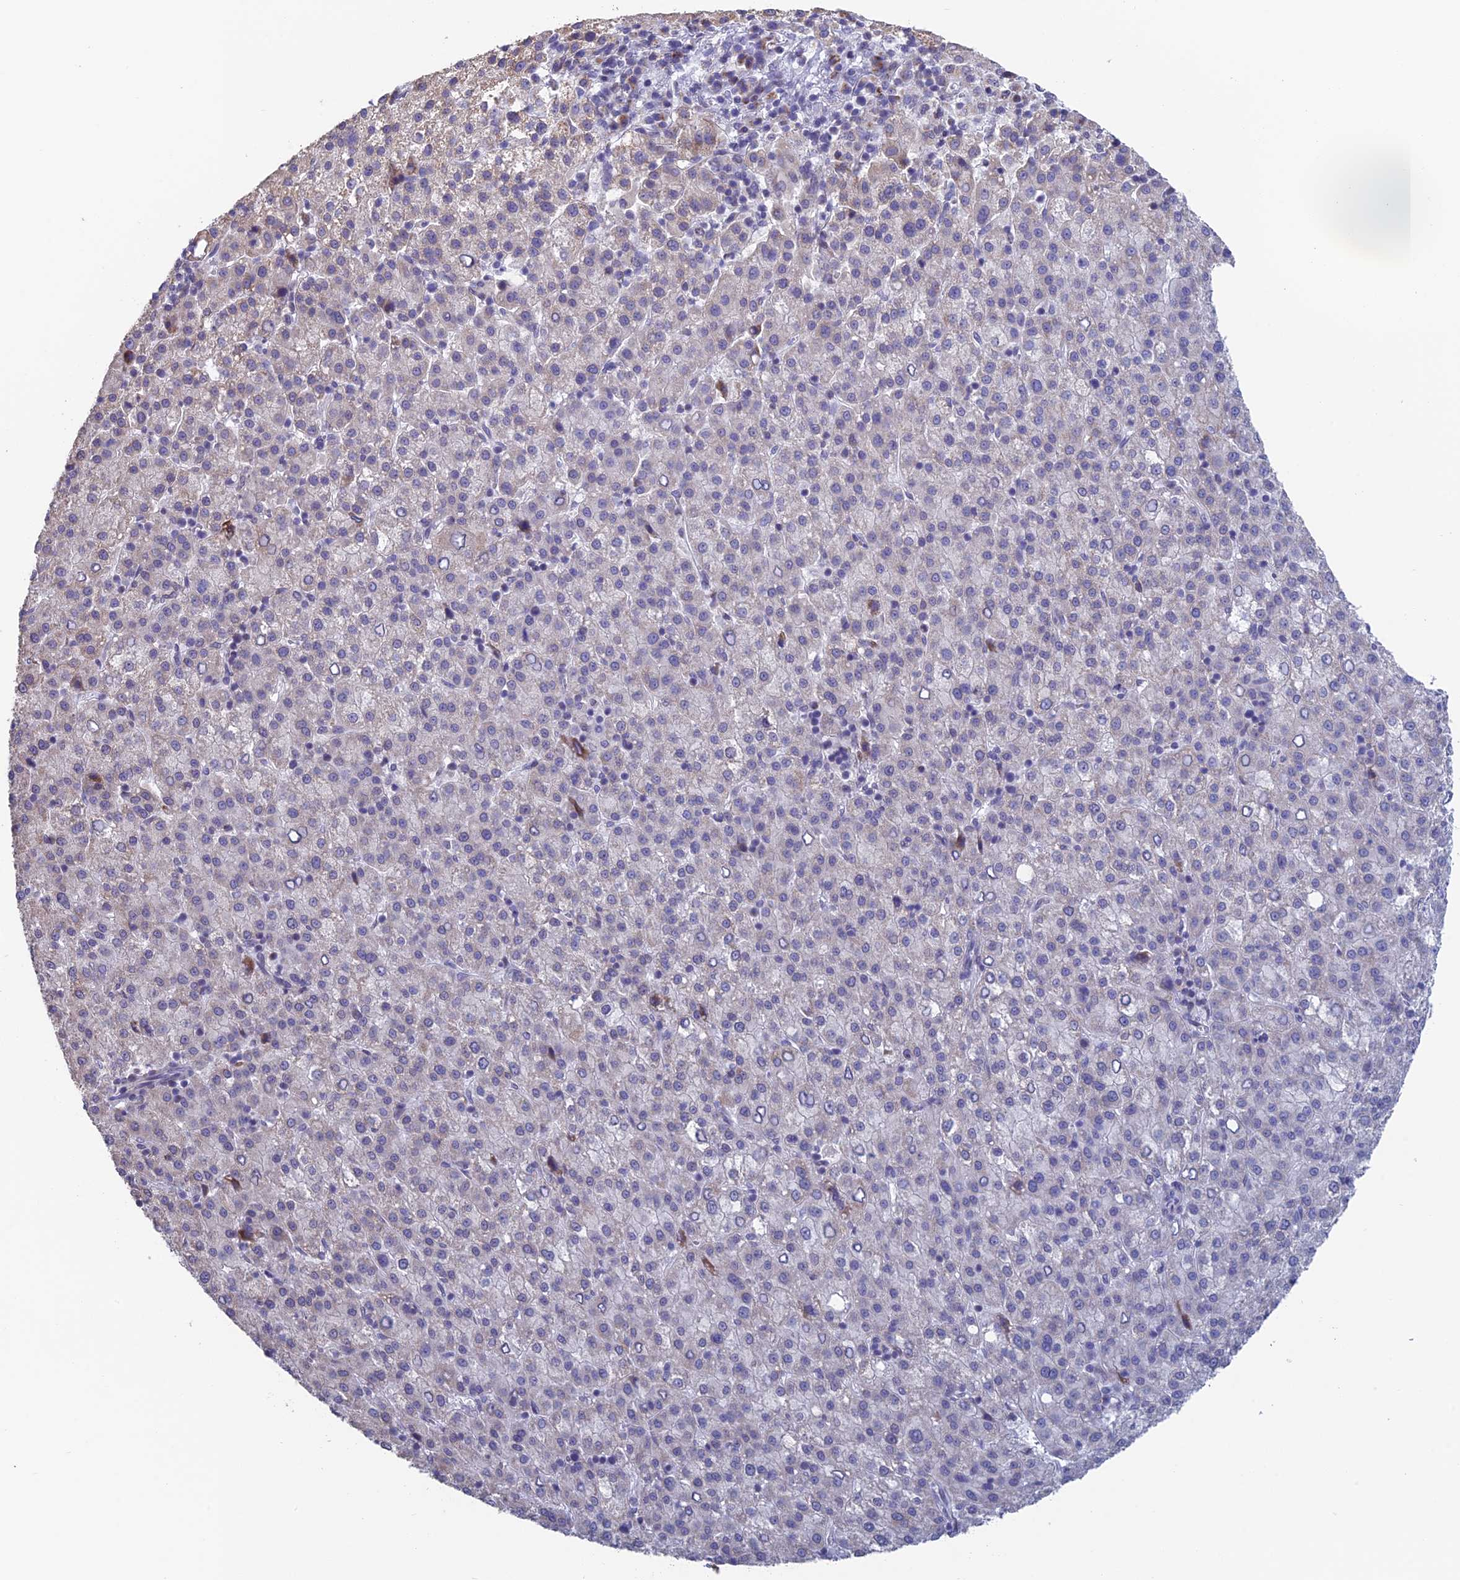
{"staining": {"intensity": "moderate", "quantity": "<25%", "location": "cytoplasmic/membranous"}, "tissue": "liver cancer", "cell_type": "Tumor cells", "image_type": "cancer", "snomed": [{"axis": "morphology", "description": "Carcinoma, Hepatocellular, NOS"}, {"axis": "topography", "description": "Liver"}], "caption": "High-magnification brightfield microscopy of liver hepatocellular carcinoma stained with DAB (brown) and counterstained with hematoxylin (blue). tumor cells exhibit moderate cytoplasmic/membranous positivity is appreciated in about<25% of cells.", "gene": "REXO5", "patient": {"sex": "female", "age": 58}}